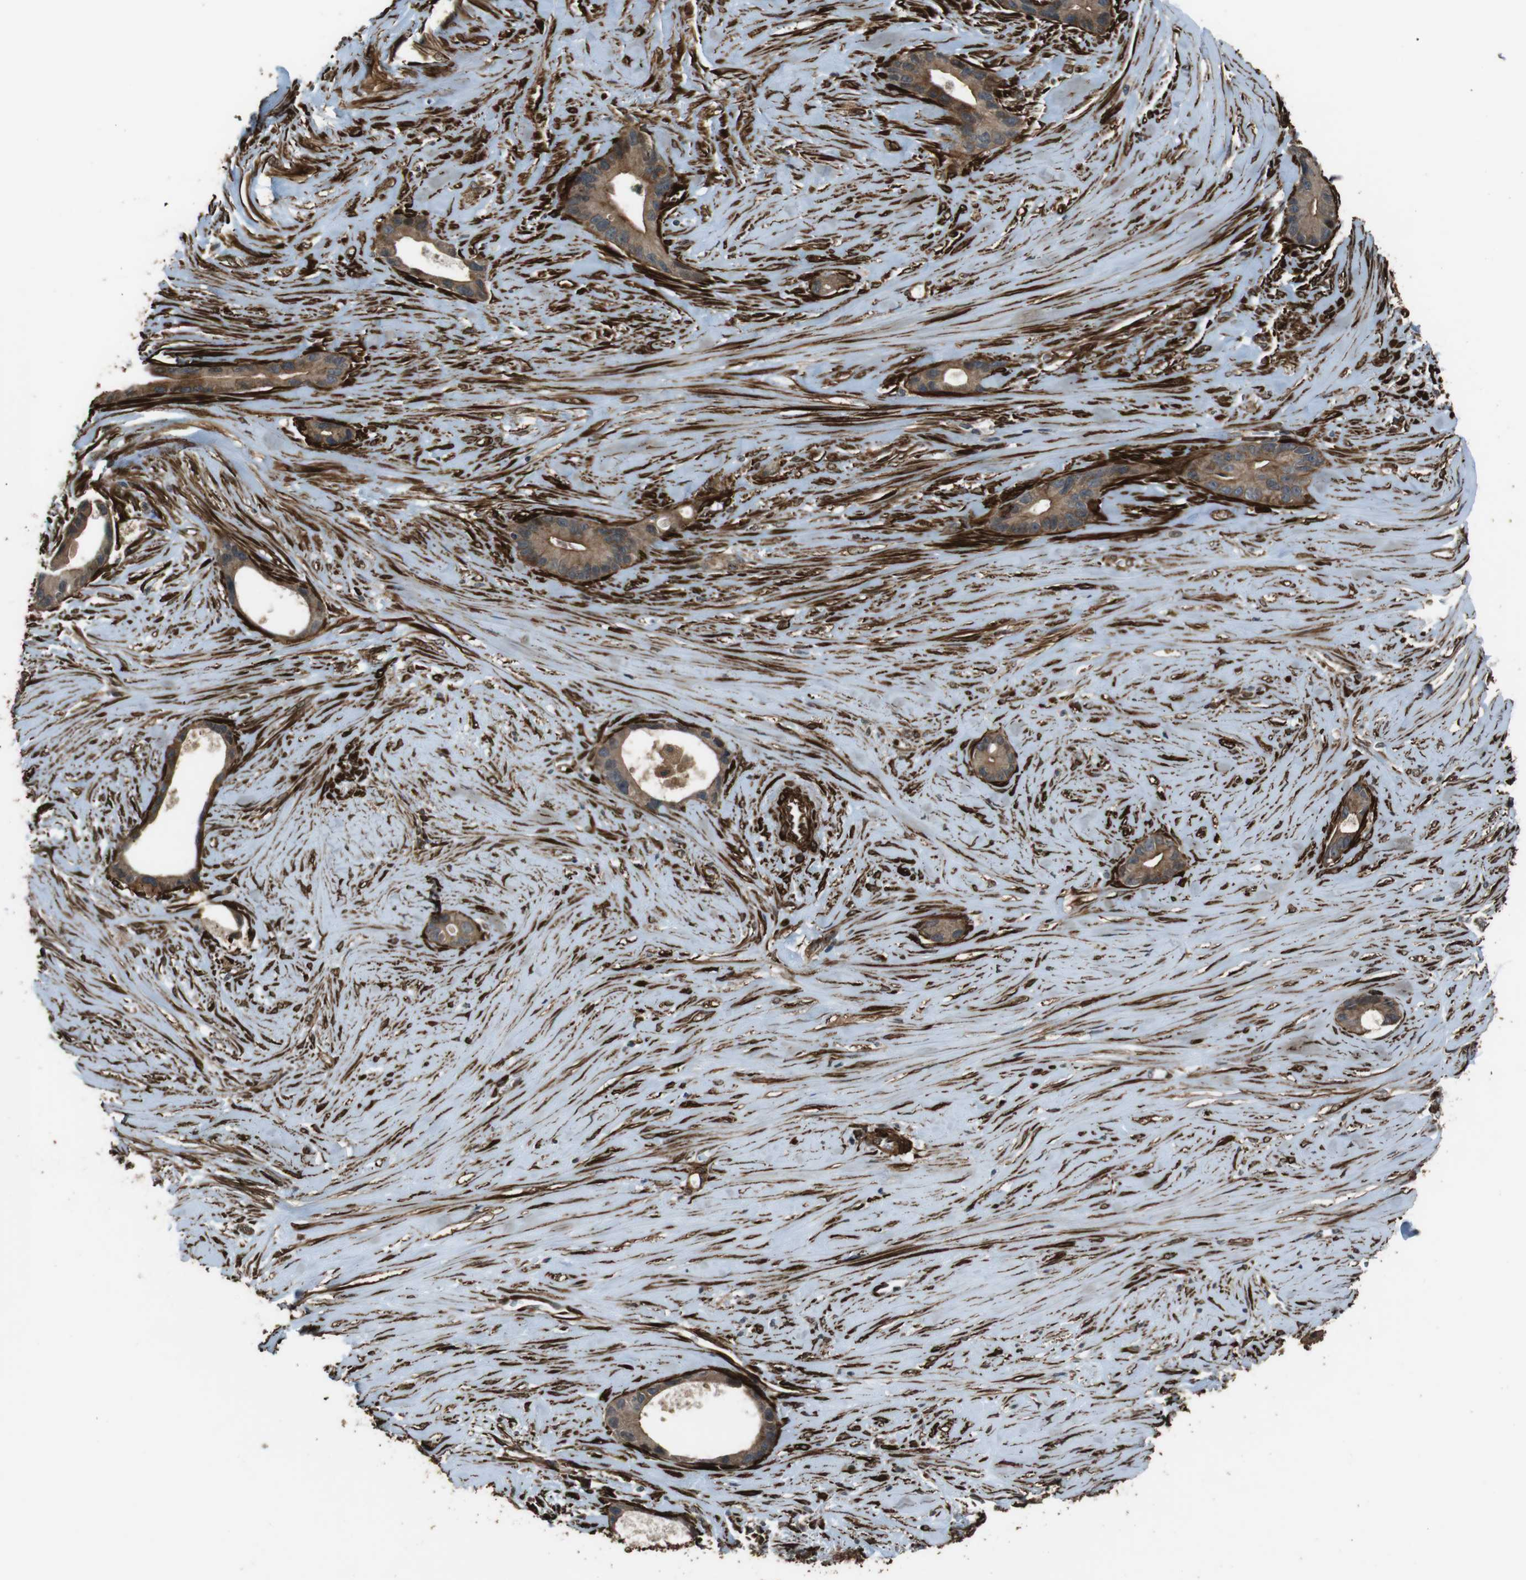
{"staining": {"intensity": "moderate", "quantity": ">75%", "location": "cytoplasmic/membranous"}, "tissue": "liver cancer", "cell_type": "Tumor cells", "image_type": "cancer", "snomed": [{"axis": "morphology", "description": "Cholangiocarcinoma"}, {"axis": "topography", "description": "Liver"}], "caption": "Moderate cytoplasmic/membranous protein positivity is present in approximately >75% of tumor cells in liver cancer (cholangiocarcinoma).", "gene": "MSRB3", "patient": {"sex": "female", "age": 55}}